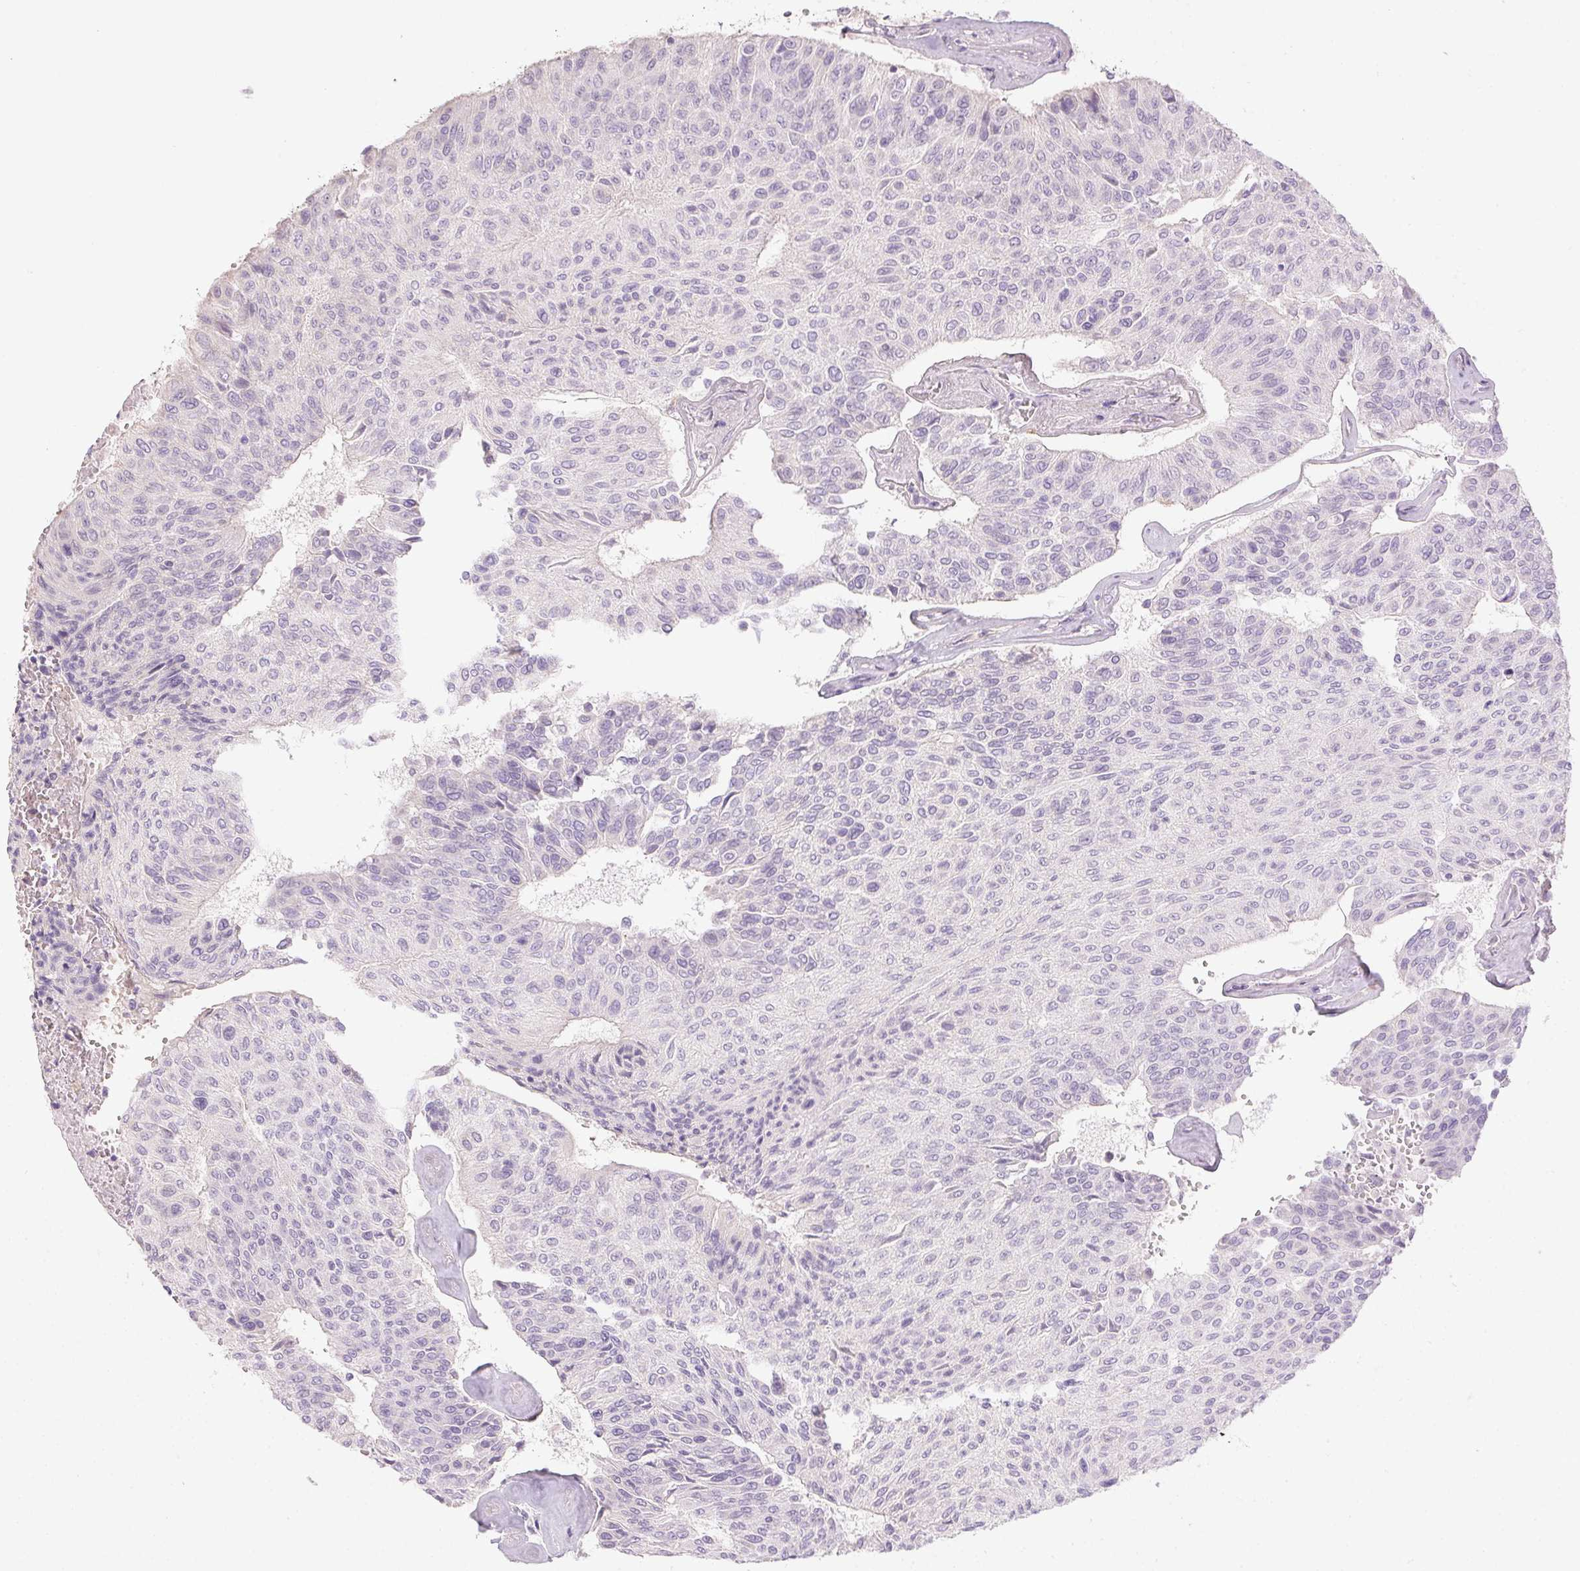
{"staining": {"intensity": "negative", "quantity": "none", "location": "none"}, "tissue": "urothelial cancer", "cell_type": "Tumor cells", "image_type": "cancer", "snomed": [{"axis": "morphology", "description": "Urothelial carcinoma, High grade"}, {"axis": "topography", "description": "Urinary bladder"}], "caption": "Human urothelial carcinoma (high-grade) stained for a protein using immunohistochemistry (IHC) reveals no positivity in tumor cells.", "gene": "CTCFL", "patient": {"sex": "male", "age": 66}}